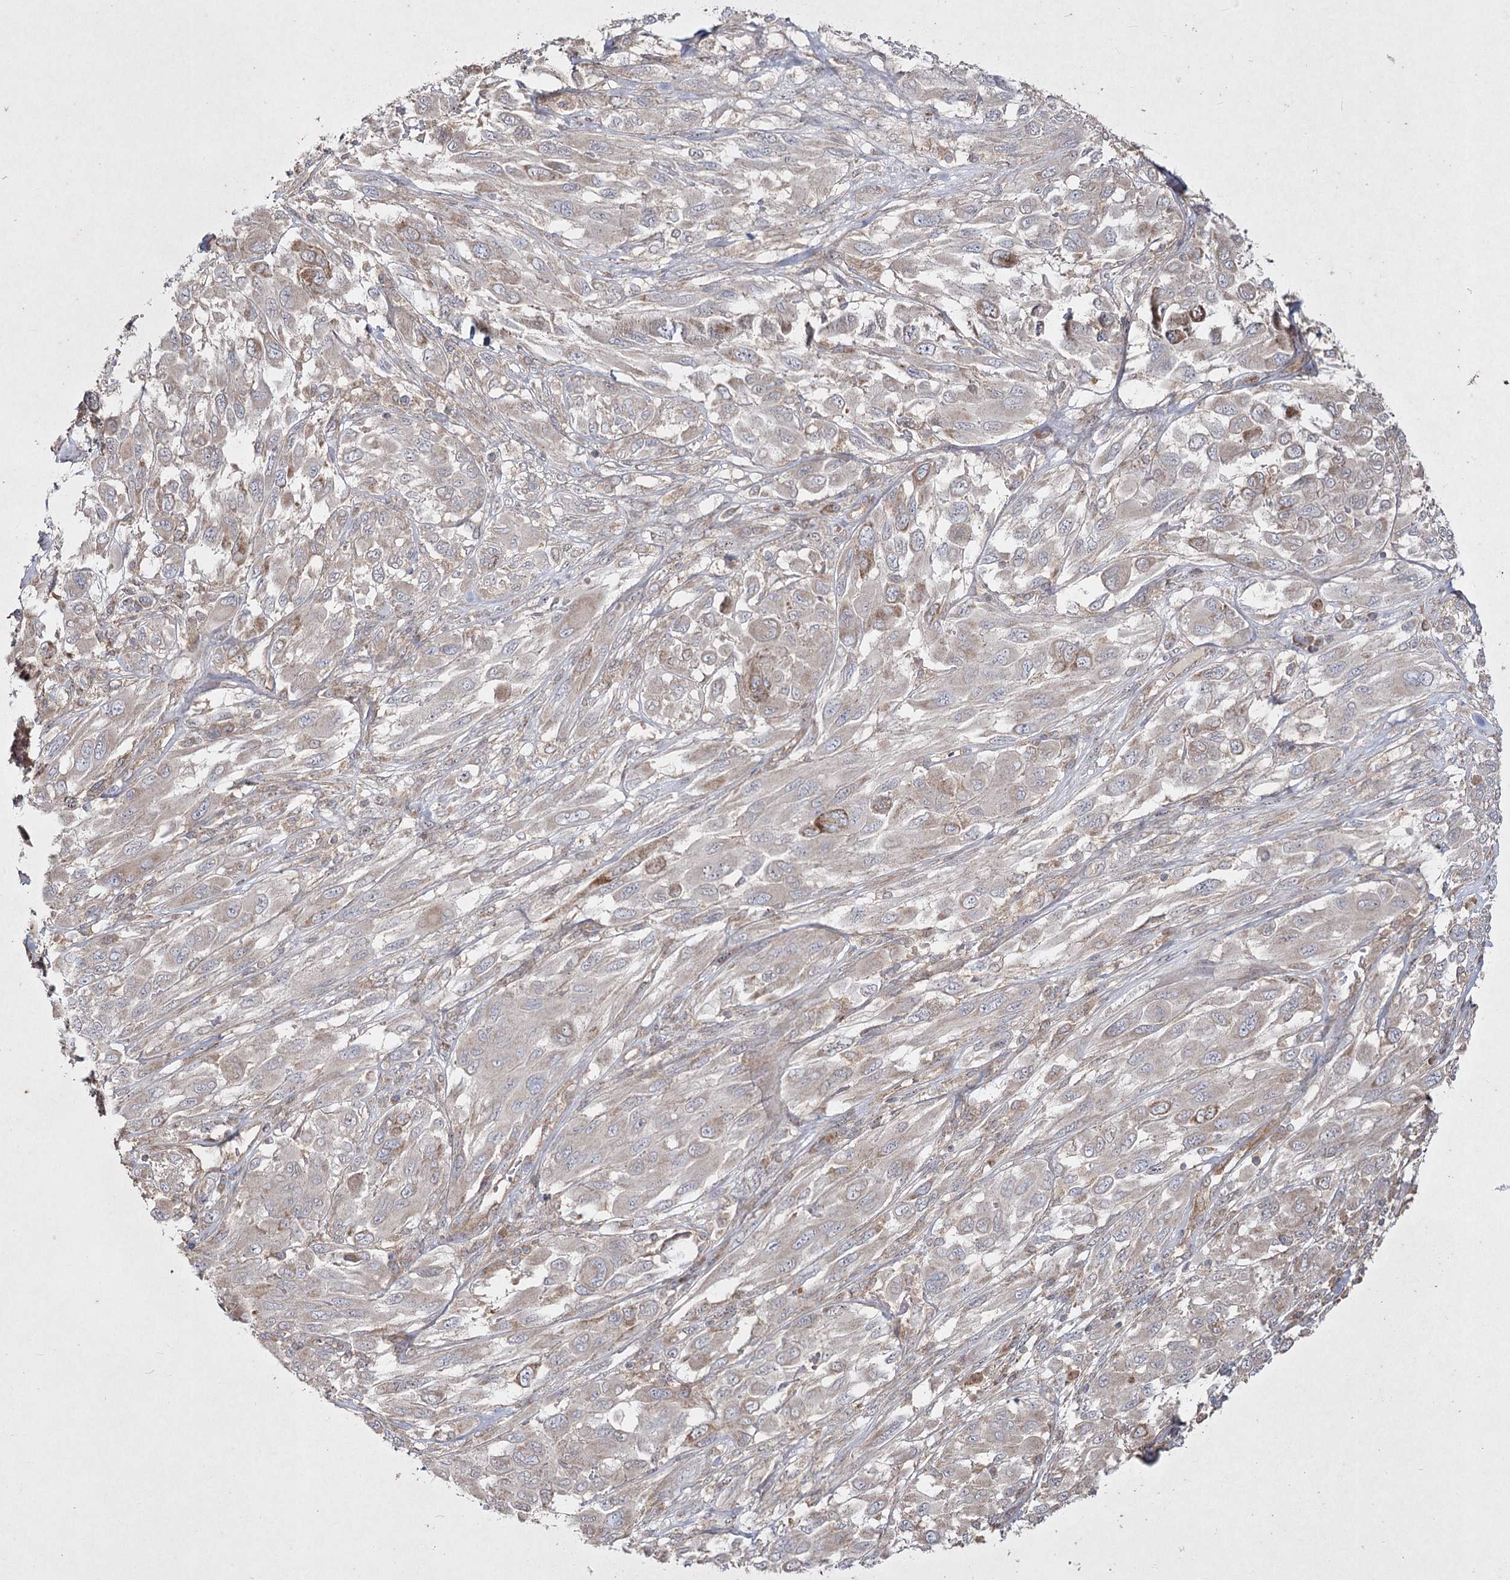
{"staining": {"intensity": "weak", "quantity": "<25%", "location": "cytoplasmic/membranous"}, "tissue": "melanoma", "cell_type": "Tumor cells", "image_type": "cancer", "snomed": [{"axis": "morphology", "description": "Malignant melanoma, NOS"}, {"axis": "topography", "description": "Skin"}], "caption": "Melanoma was stained to show a protein in brown. There is no significant positivity in tumor cells. (DAB IHC, high magnification).", "gene": "SH3TC1", "patient": {"sex": "female", "age": 91}}